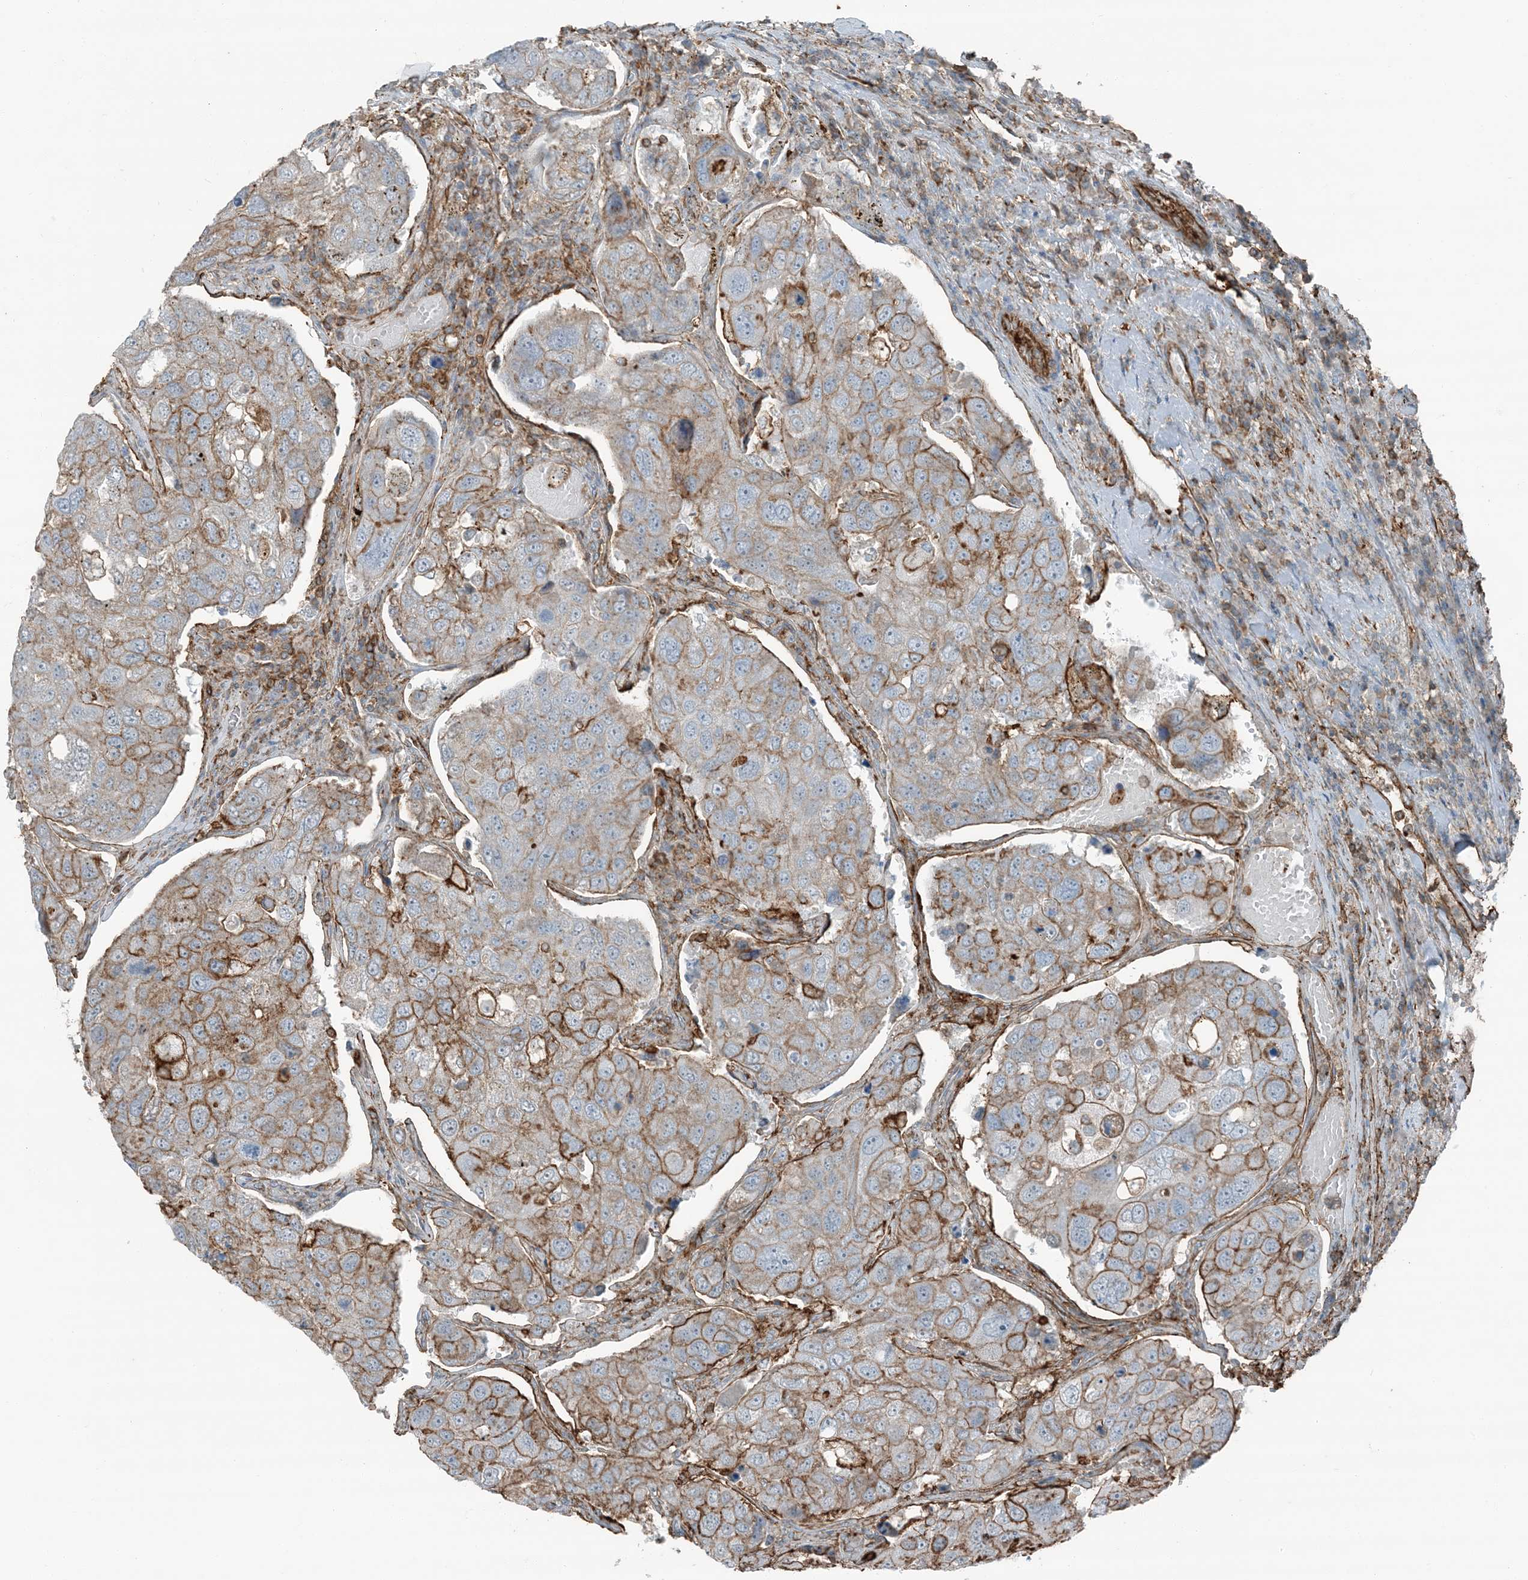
{"staining": {"intensity": "strong", "quantity": "25%-75%", "location": "cytoplasmic/membranous"}, "tissue": "urothelial cancer", "cell_type": "Tumor cells", "image_type": "cancer", "snomed": [{"axis": "morphology", "description": "Urothelial carcinoma, High grade"}, {"axis": "topography", "description": "Lymph node"}, {"axis": "topography", "description": "Urinary bladder"}], "caption": "Brown immunohistochemical staining in urothelial carcinoma (high-grade) reveals strong cytoplasmic/membranous expression in approximately 25%-75% of tumor cells.", "gene": "APOBEC3C", "patient": {"sex": "male", "age": 51}}